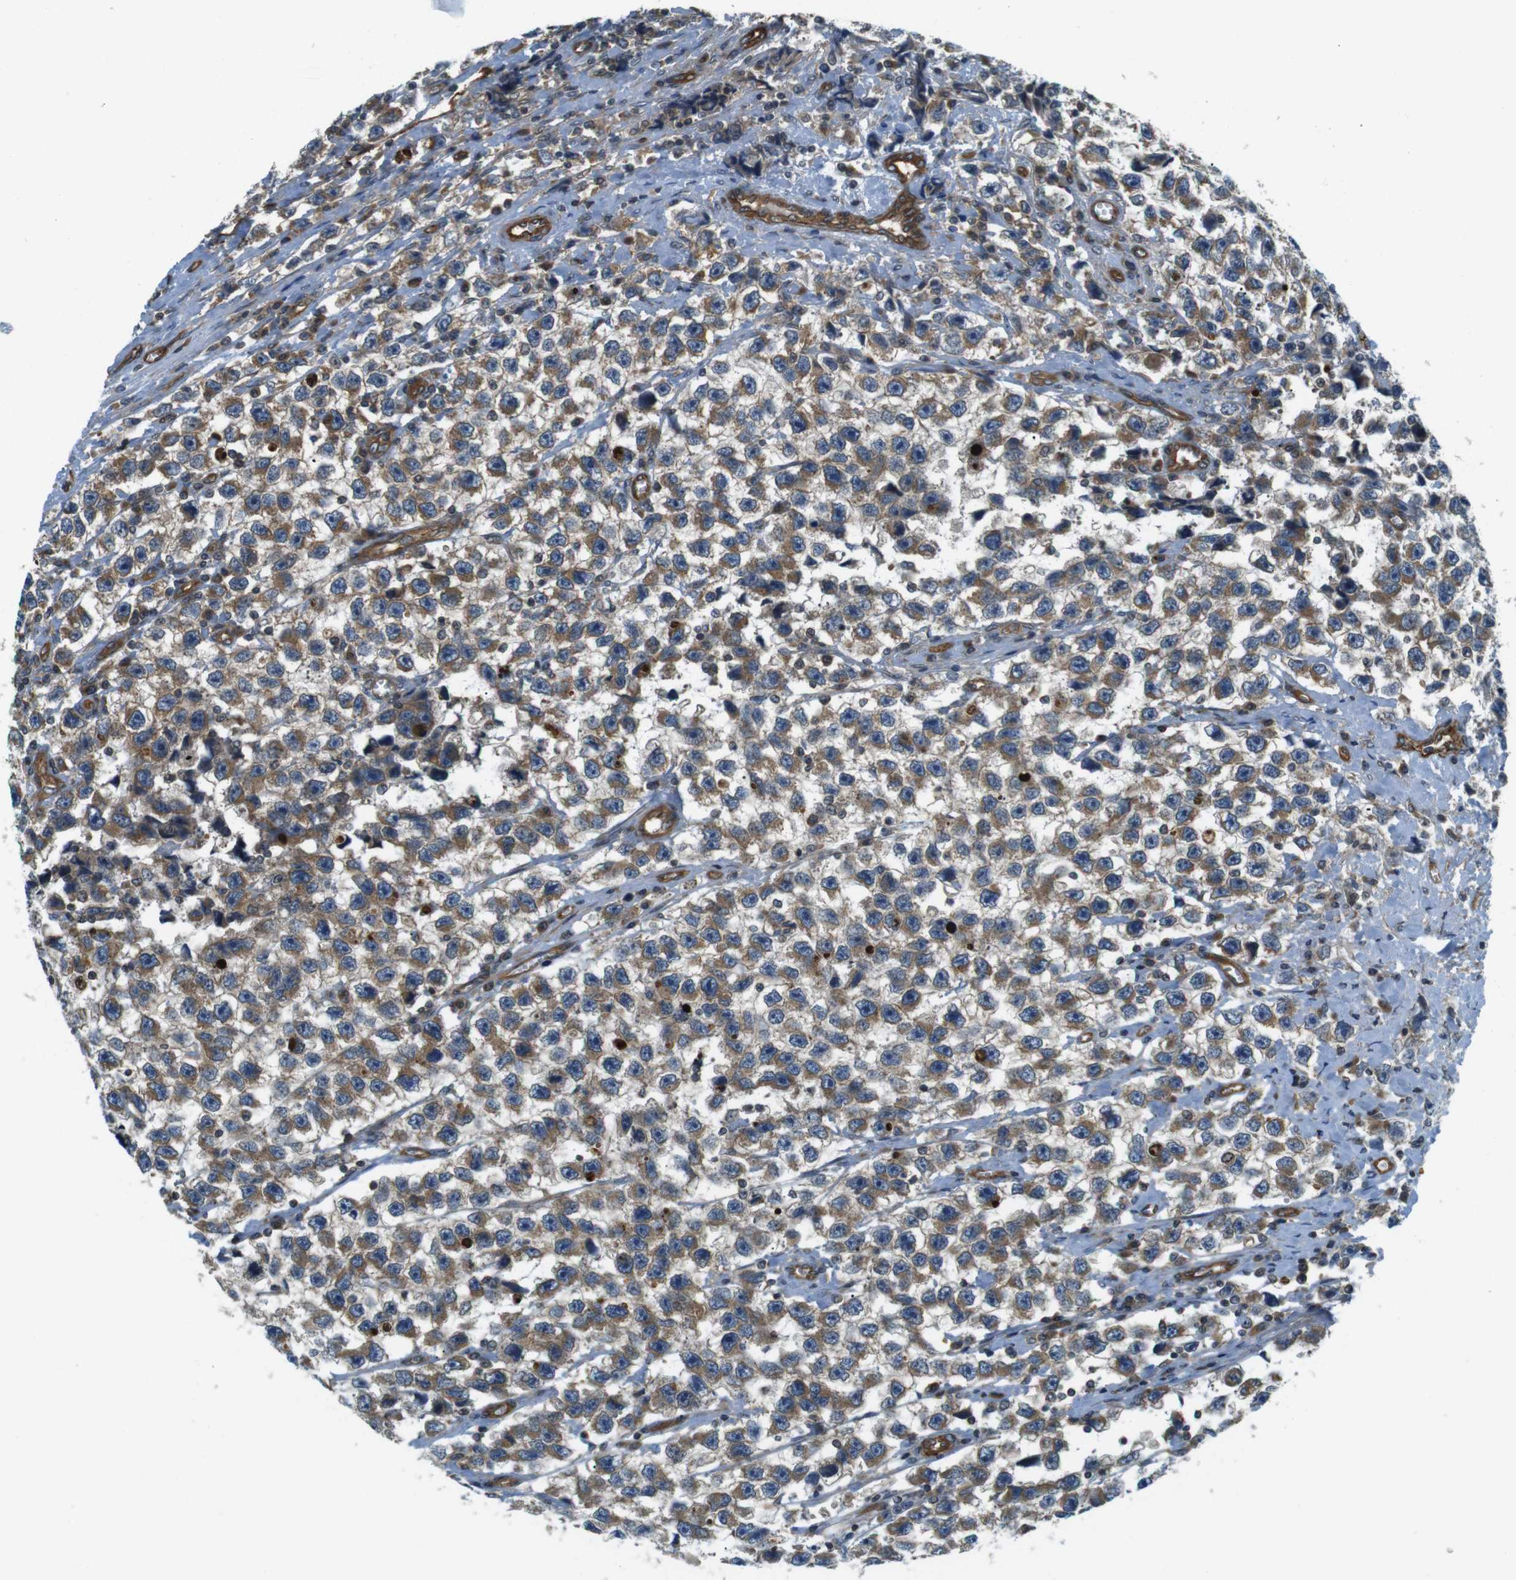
{"staining": {"intensity": "moderate", "quantity": ">75%", "location": "cytoplasmic/membranous"}, "tissue": "testis cancer", "cell_type": "Tumor cells", "image_type": "cancer", "snomed": [{"axis": "morphology", "description": "Seminoma, NOS"}, {"axis": "topography", "description": "Testis"}], "caption": "A medium amount of moderate cytoplasmic/membranous staining is appreciated in about >75% of tumor cells in testis cancer tissue.", "gene": "TSC1", "patient": {"sex": "male", "age": 33}}